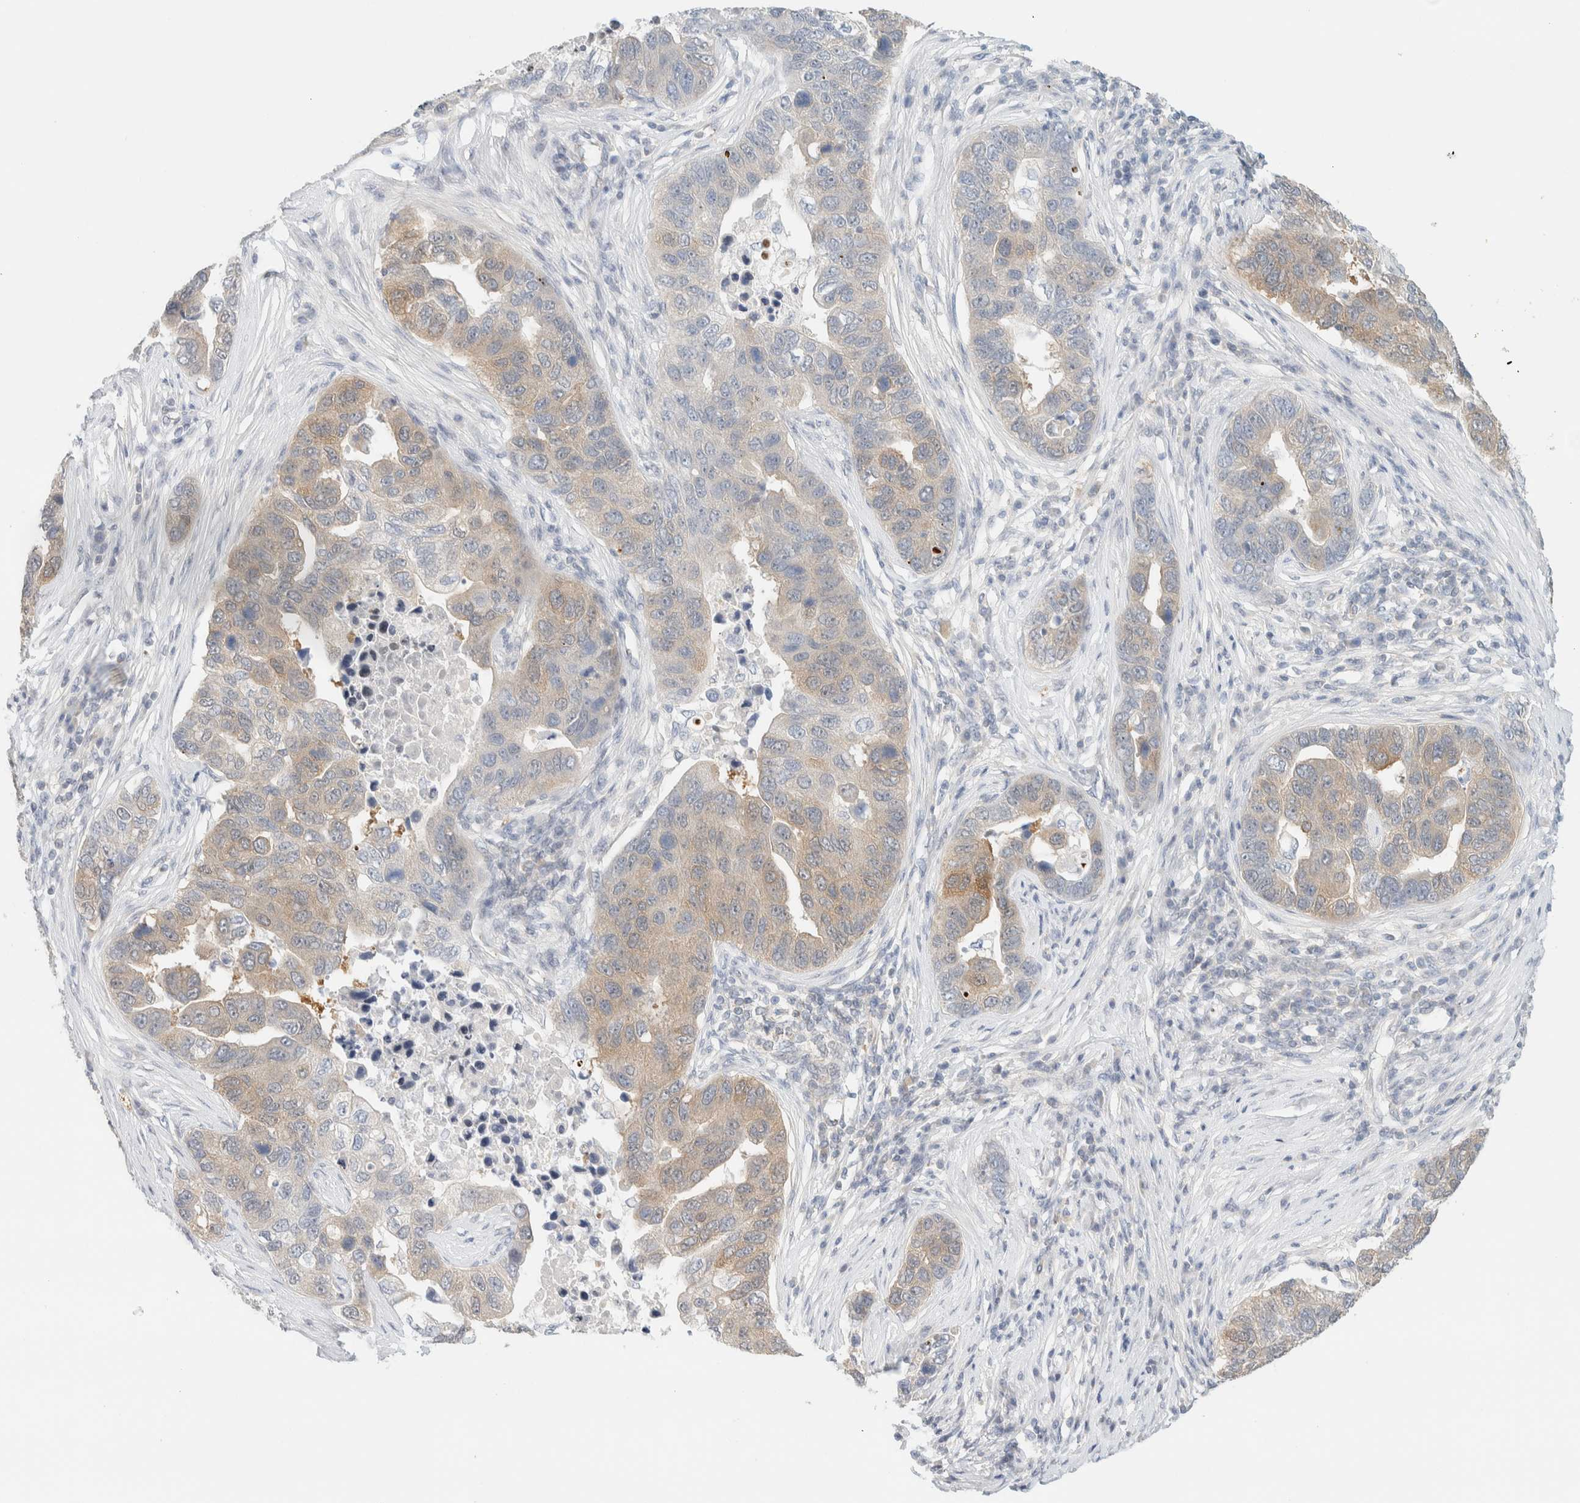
{"staining": {"intensity": "weak", "quantity": "<25%", "location": "cytoplasmic/membranous"}, "tissue": "pancreatic cancer", "cell_type": "Tumor cells", "image_type": "cancer", "snomed": [{"axis": "morphology", "description": "Adenocarcinoma, NOS"}, {"axis": "topography", "description": "Pancreas"}], "caption": "Human pancreatic cancer (adenocarcinoma) stained for a protein using immunohistochemistry (IHC) demonstrates no staining in tumor cells.", "gene": "PCYT2", "patient": {"sex": "female", "age": 61}}